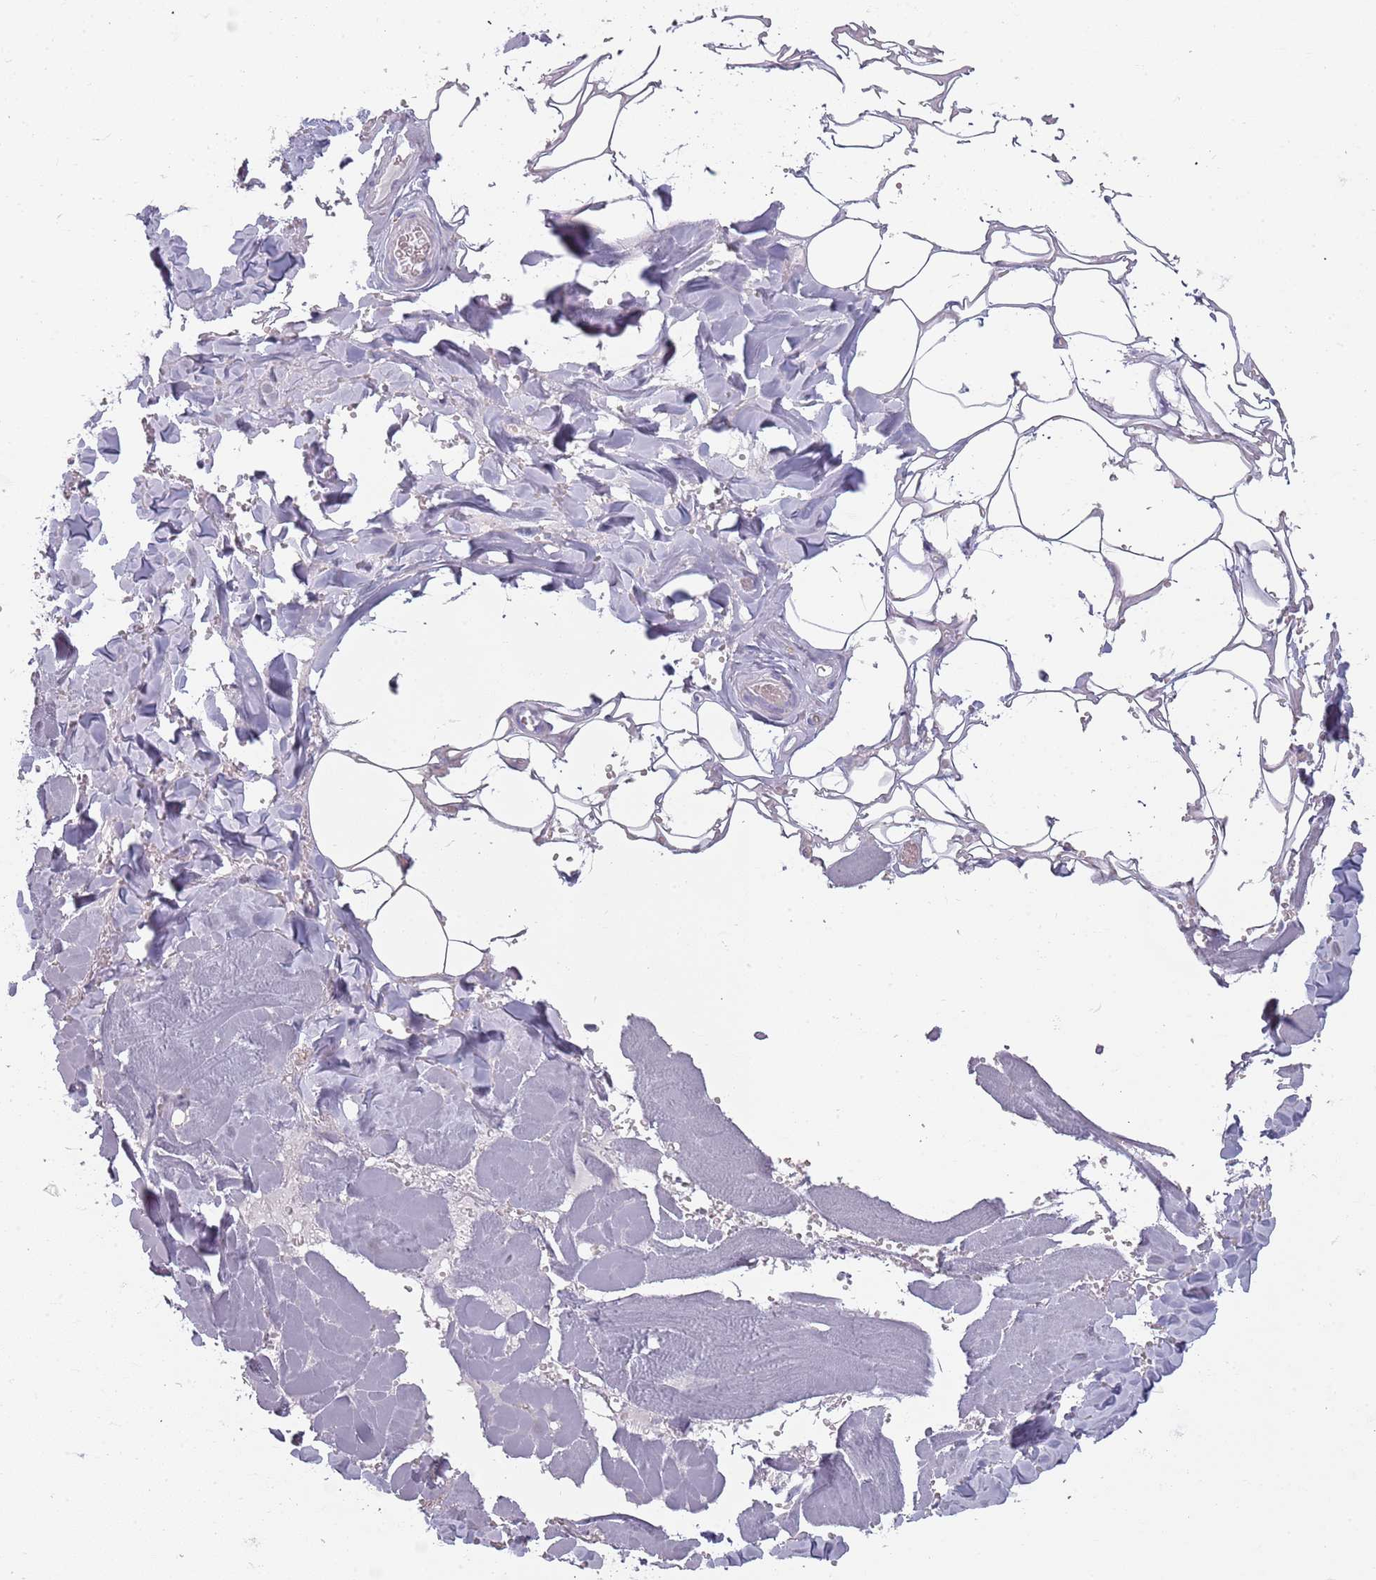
{"staining": {"intensity": "negative", "quantity": "none", "location": "none"}, "tissue": "adipose tissue", "cell_type": "Adipocytes", "image_type": "normal", "snomed": [{"axis": "morphology", "description": "Normal tissue, NOS"}, {"axis": "topography", "description": "Salivary gland"}, {"axis": "topography", "description": "Peripheral nerve tissue"}], "caption": "Immunohistochemical staining of benign human adipose tissue demonstrates no significant expression in adipocytes. The staining is performed using DAB brown chromogen with nuclei counter-stained in using hematoxylin.", "gene": "COLEC12", "patient": {"sex": "male", "age": 38}}